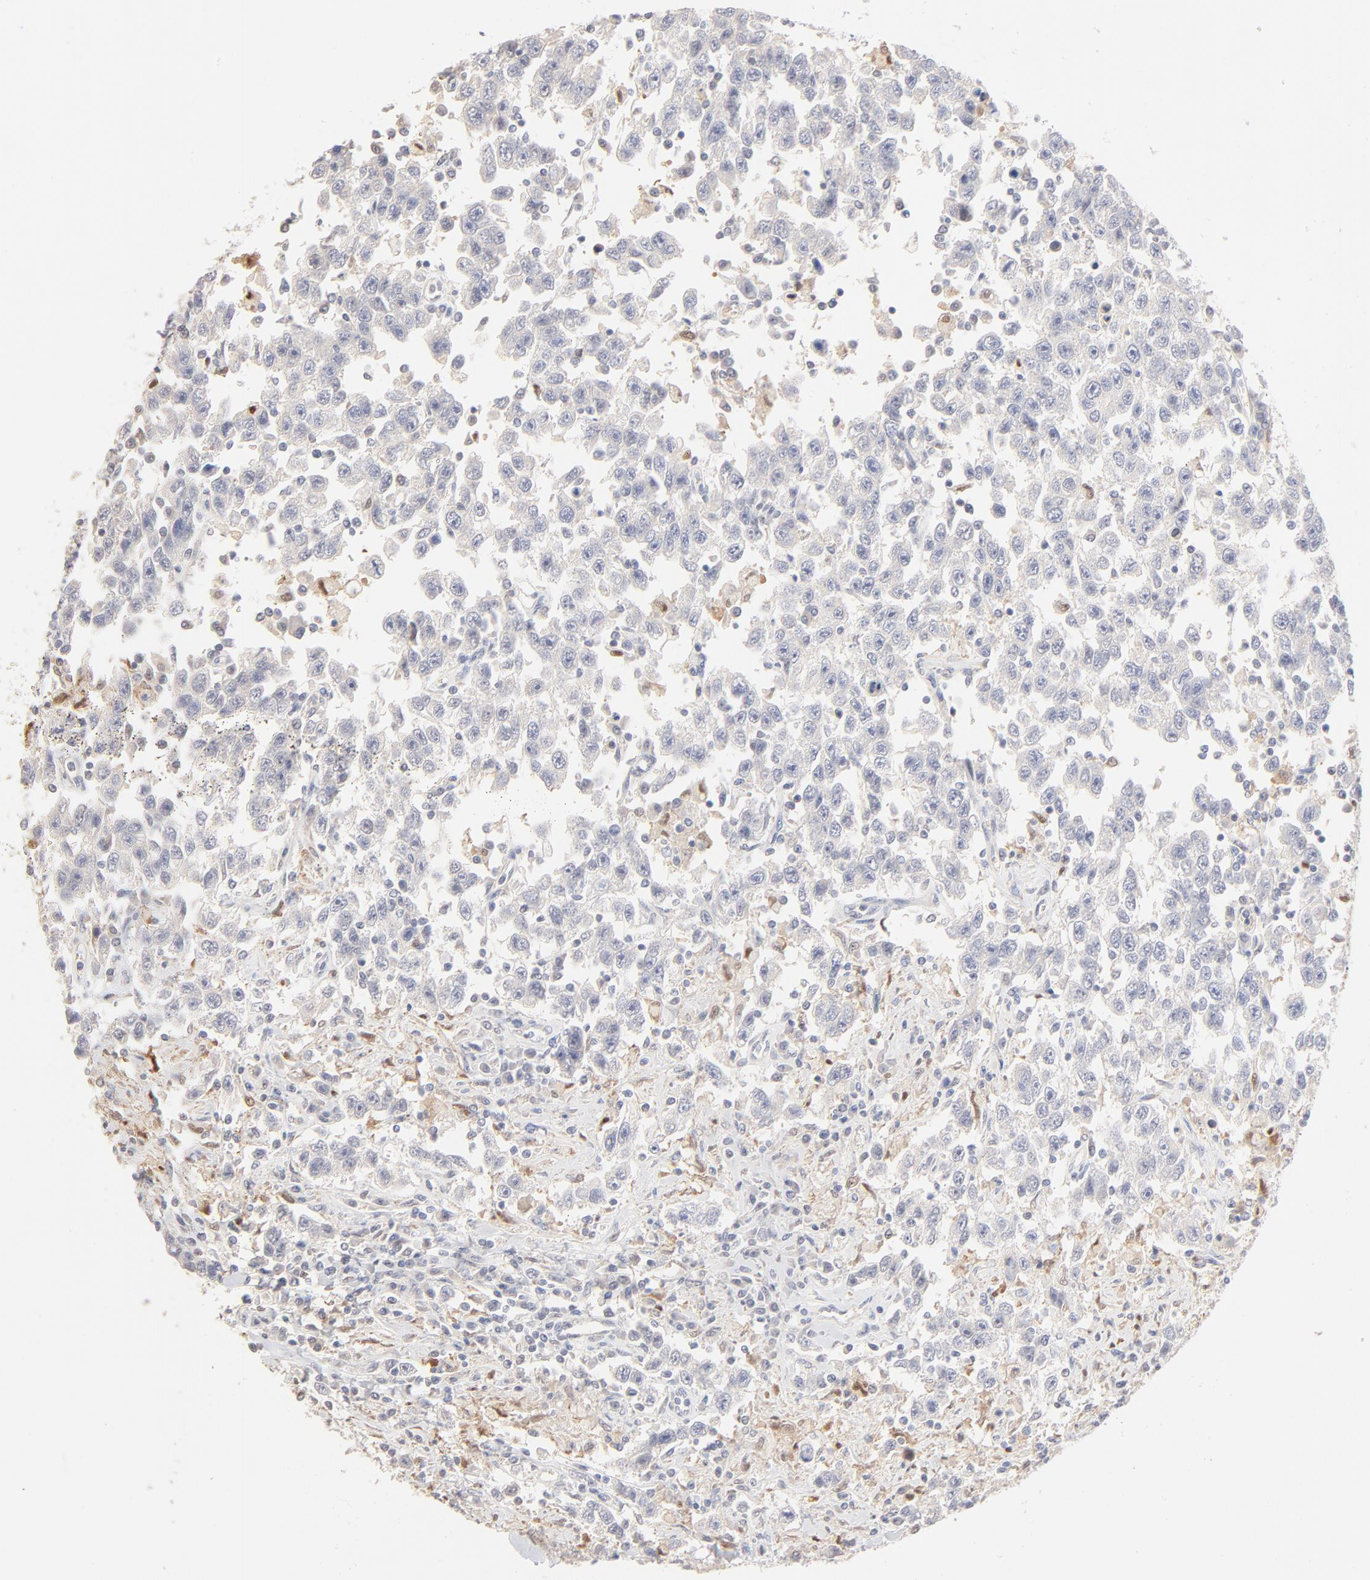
{"staining": {"intensity": "negative", "quantity": "none", "location": "none"}, "tissue": "testis cancer", "cell_type": "Tumor cells", "image_type": "cancer", "snomed": [{"axis": "morphology", "description": "Seminoma, NOS"}, {"axis": "topography", "description": "Testis"}], "caption": "An immunohistochemistry histopathology image of testis cancer (seminoma) is shown. There is no staining in tumor cells of testis cancer (seminoma).", "gene": "SPTB", "patient": {"sex": "male", "age": 41}}